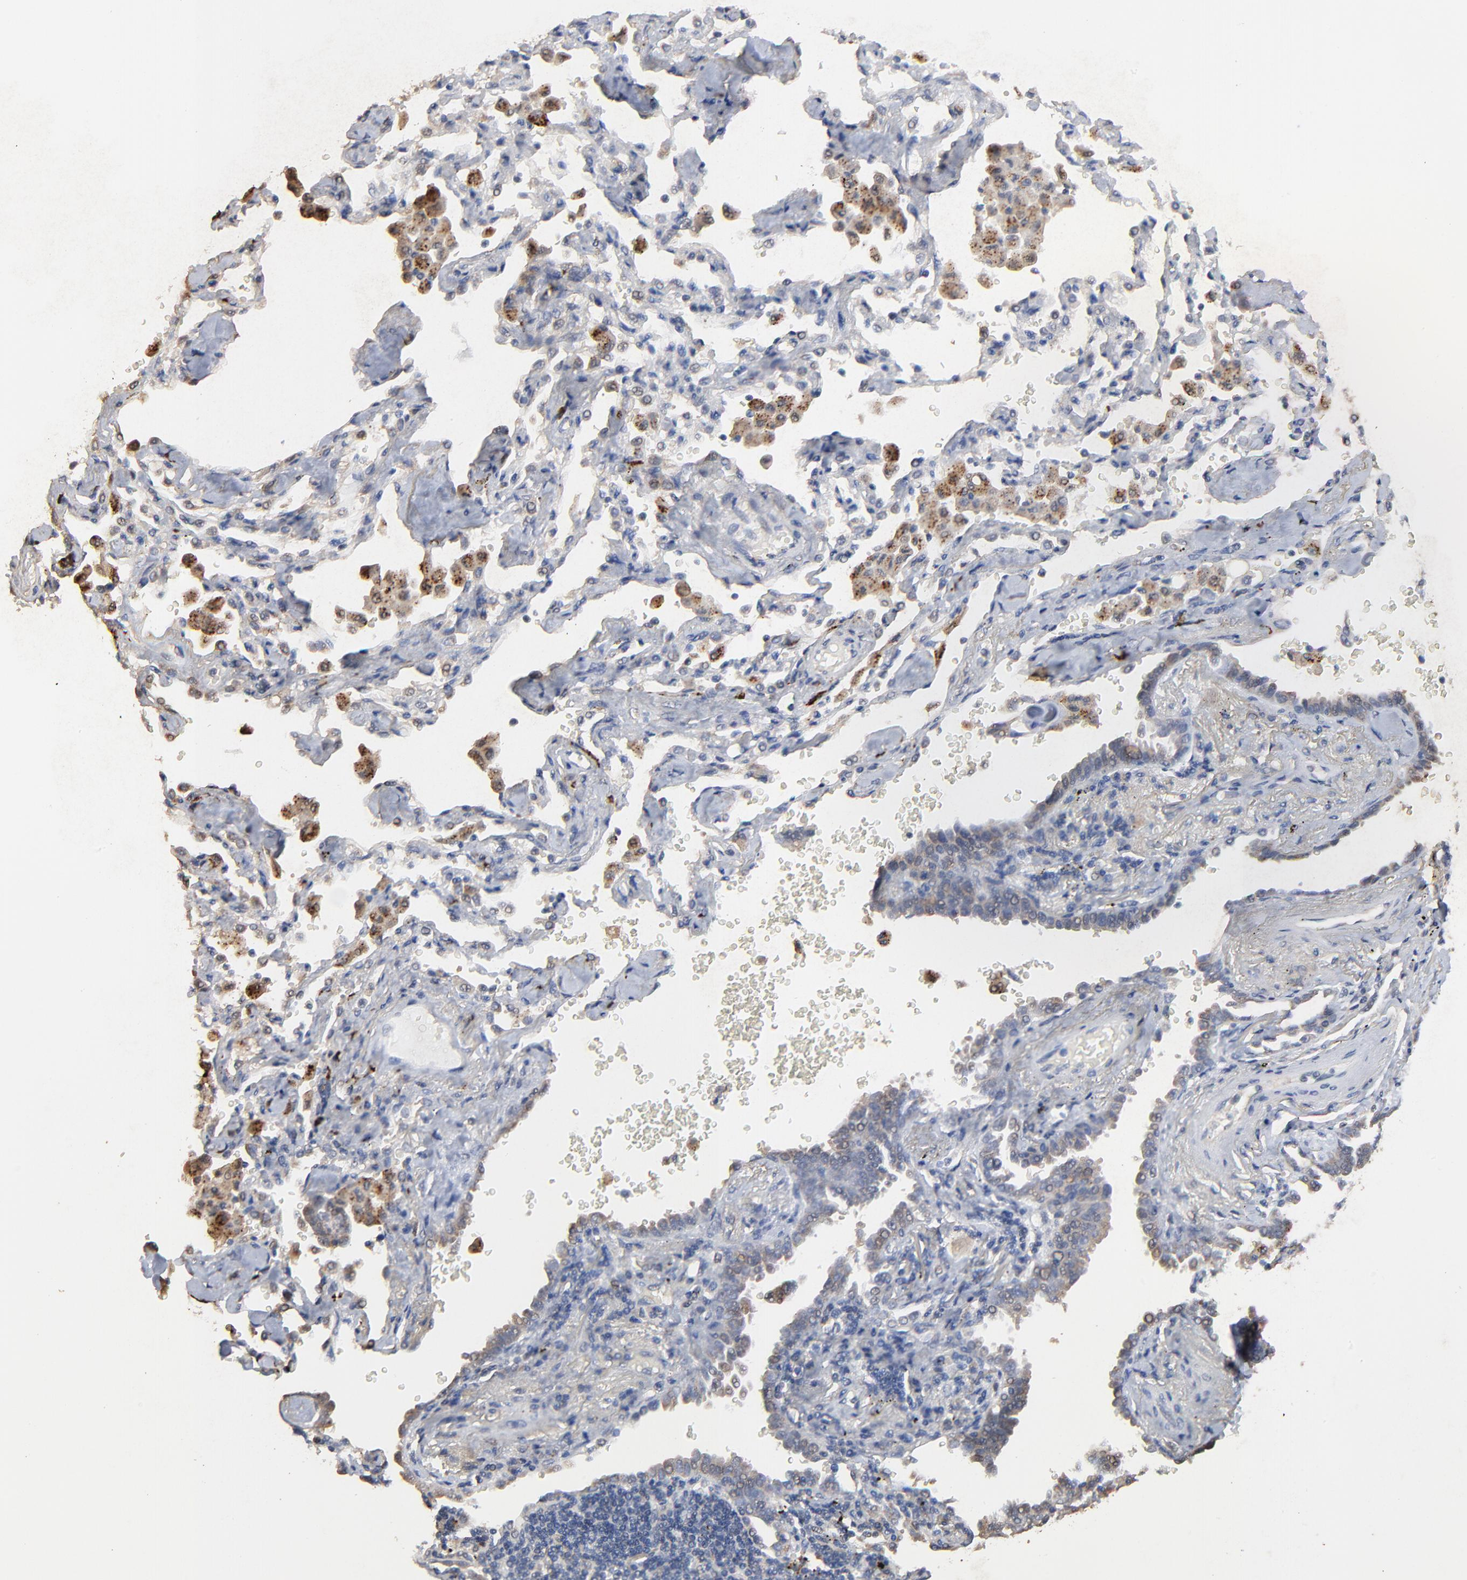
{"staining": {"intensity": "weak", "quantity": "25%-75%", "location": "nuclear"}, "tissue": "lung cancer", "cell_type": "Tumor cells", "image_type": "cancer", "snomed": [{"axis": "morphology", "description": "Adenocarcinoma, NOS"}, {"axis": "topography", "description": "Lung"}], "caption": "Immunohistochemistry histopathology image of neoplastic tissue: adenocarcinoma (lung) stained using immunohistochemistry reveals low levels of weak protein expression localized specifically in the nuclear of tumor cells, appearing as a nuclear brown color.", "gene": "LGALS3", "patient": {"sex": "female", "age": 64}}